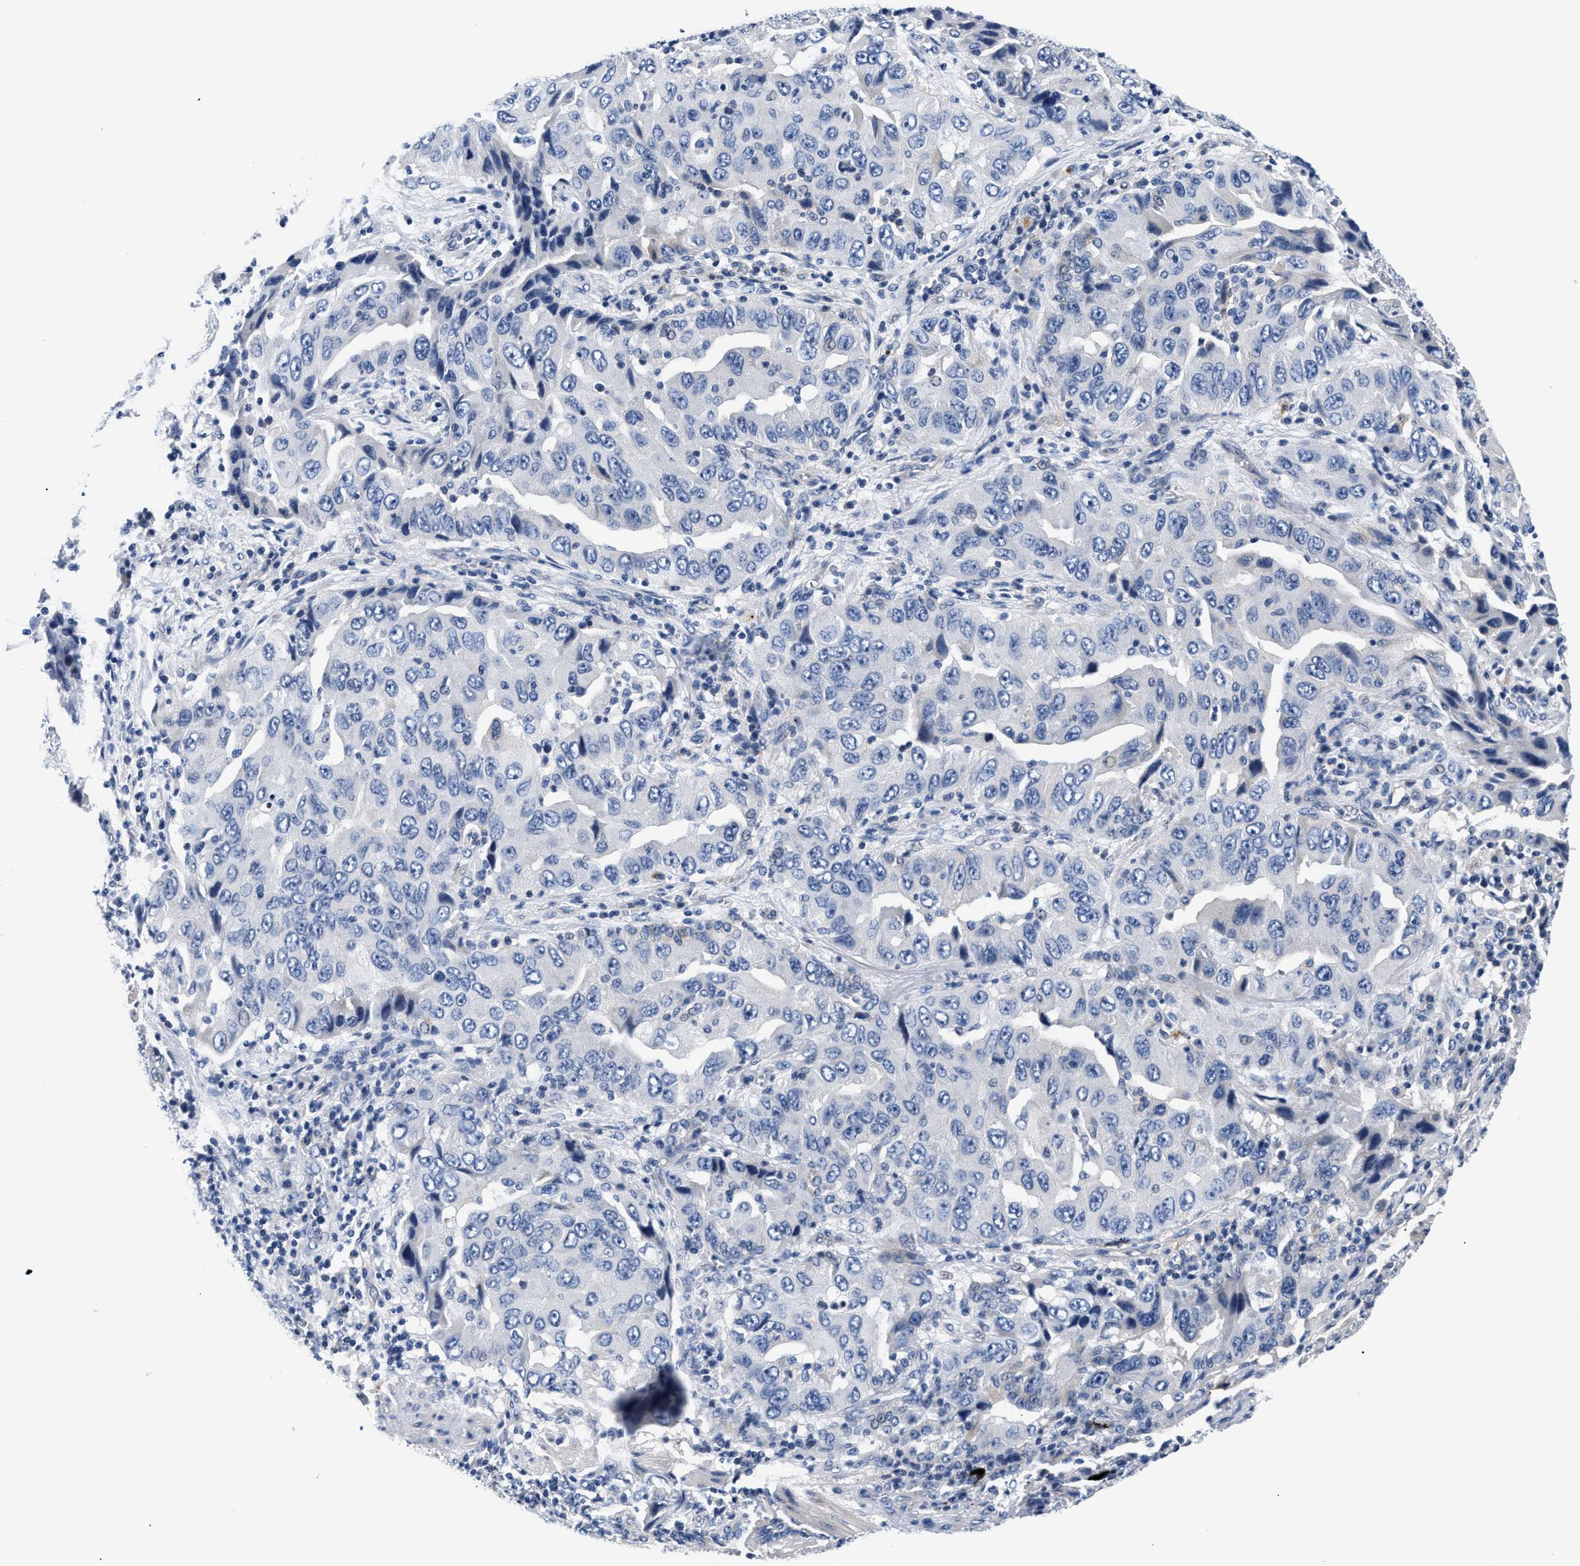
{"staining": {"intensity": "negative", "quantity": "none", "location": "none"}, "tissue": "lung cancer", "cell_type": "Tumor cells", "image_type": "cancer", "snomed": [{"axis": "morphology", "description": "Adenocarcinoma, NOS"}, {"axis": "topography", "description": "Lung"}], "caption": "Immunohistochemistry (IHC) histopathology image of human lung cancer (adenocarcinoma) stained for a protein (brown), which demonstrates no staining in tumor cells.", "gene": "P2RY4", "patient": {"sex": "female", "age": 65}}